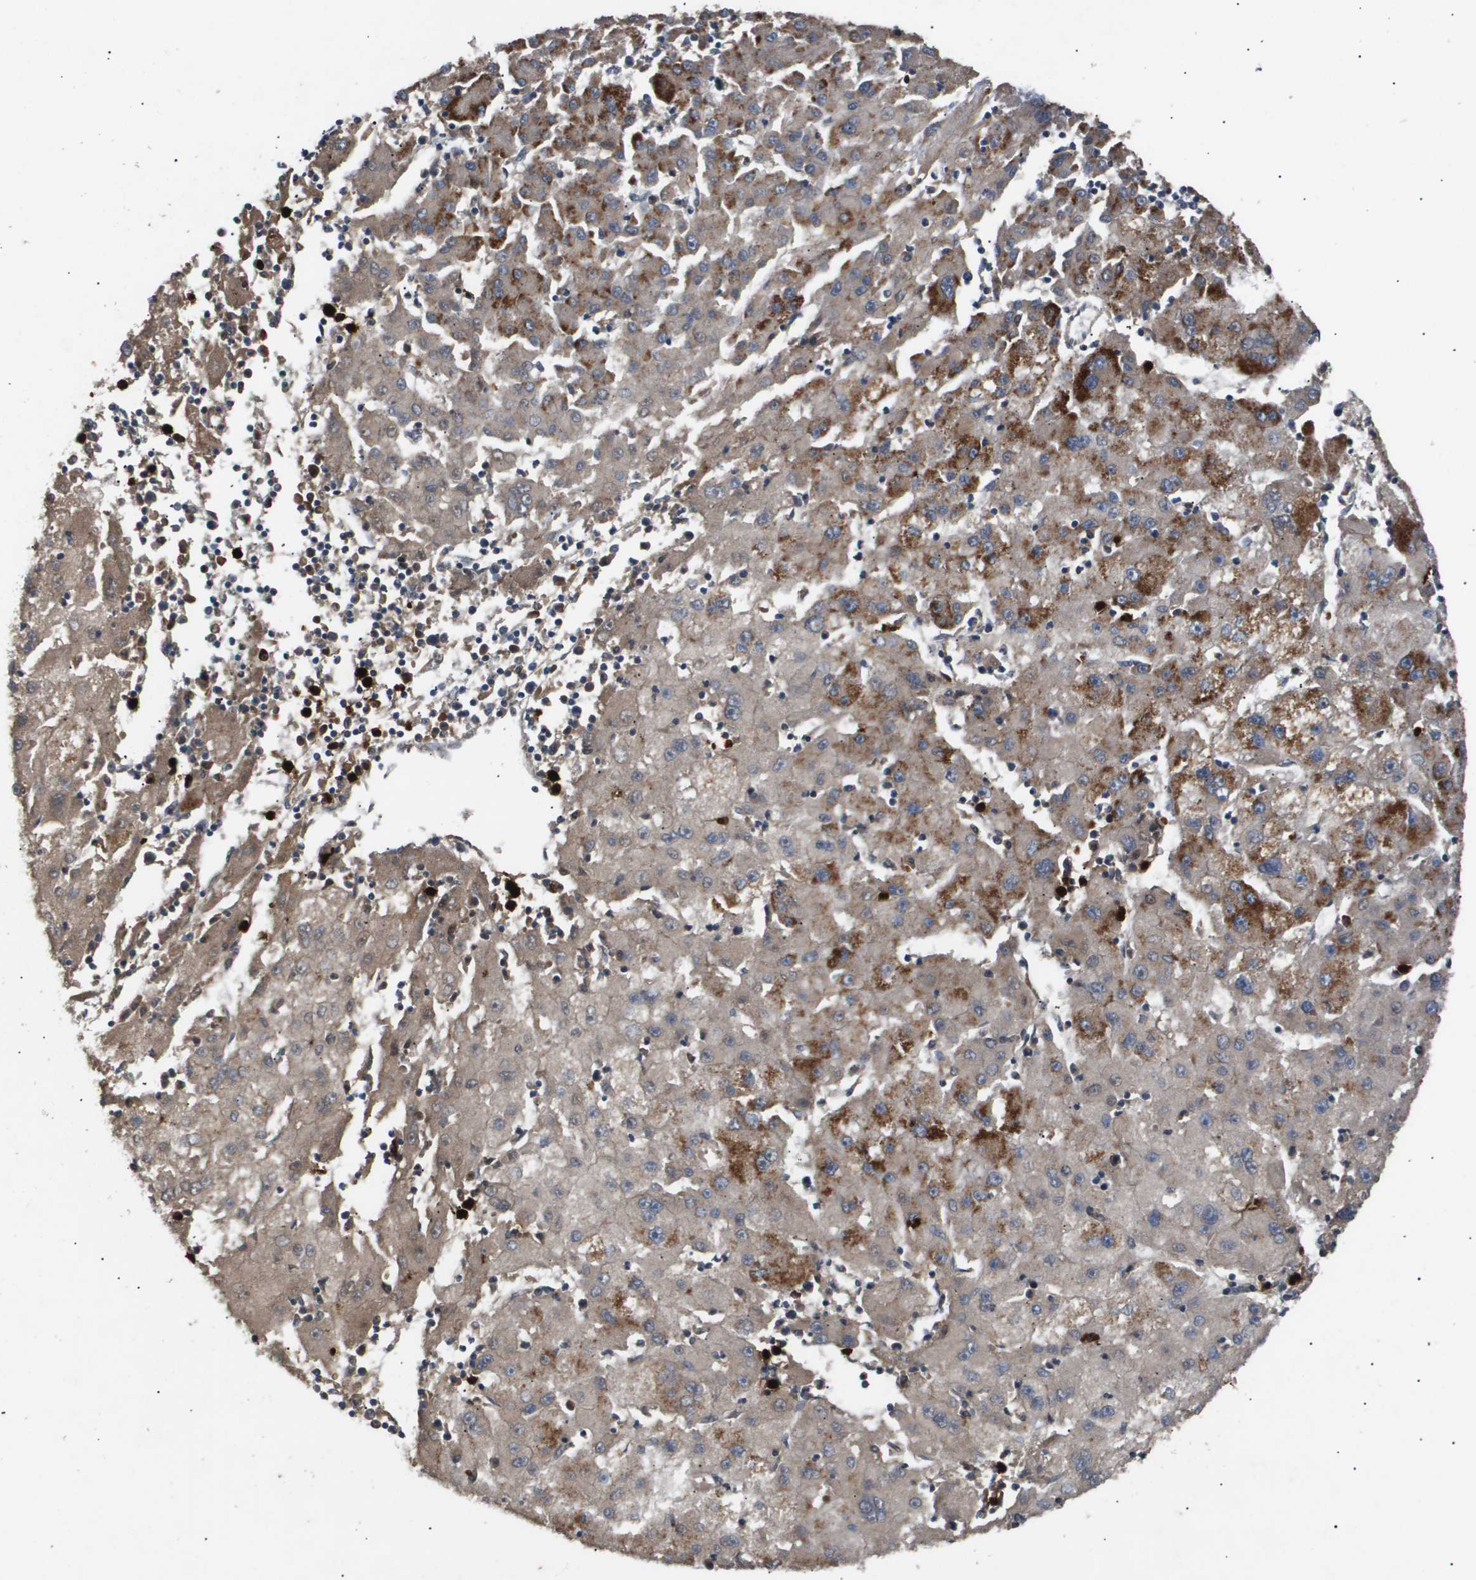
{"staining": {"intensity": "moderate", "quantity": ">75%", "location": "cytoplasmic/membranous"}, "tissue": "liver cancer", "cell_type": "Tumor cells", "image_type": "cancer", "snomed": [{"axis": "morphology", "description": "Carcinoma, Hepatocellular, NOS"}, {"axis": "topography", "description": "Liver"}], "caption": "About >75% of tumor cells in human hepatocellular carcinoma (liver) display moderate cytoplasmic/membranous protein staining as visualized by brown immunohistochemical staining.", "gene": "ERG", "patient": {"sex": "male", "age": 72}}